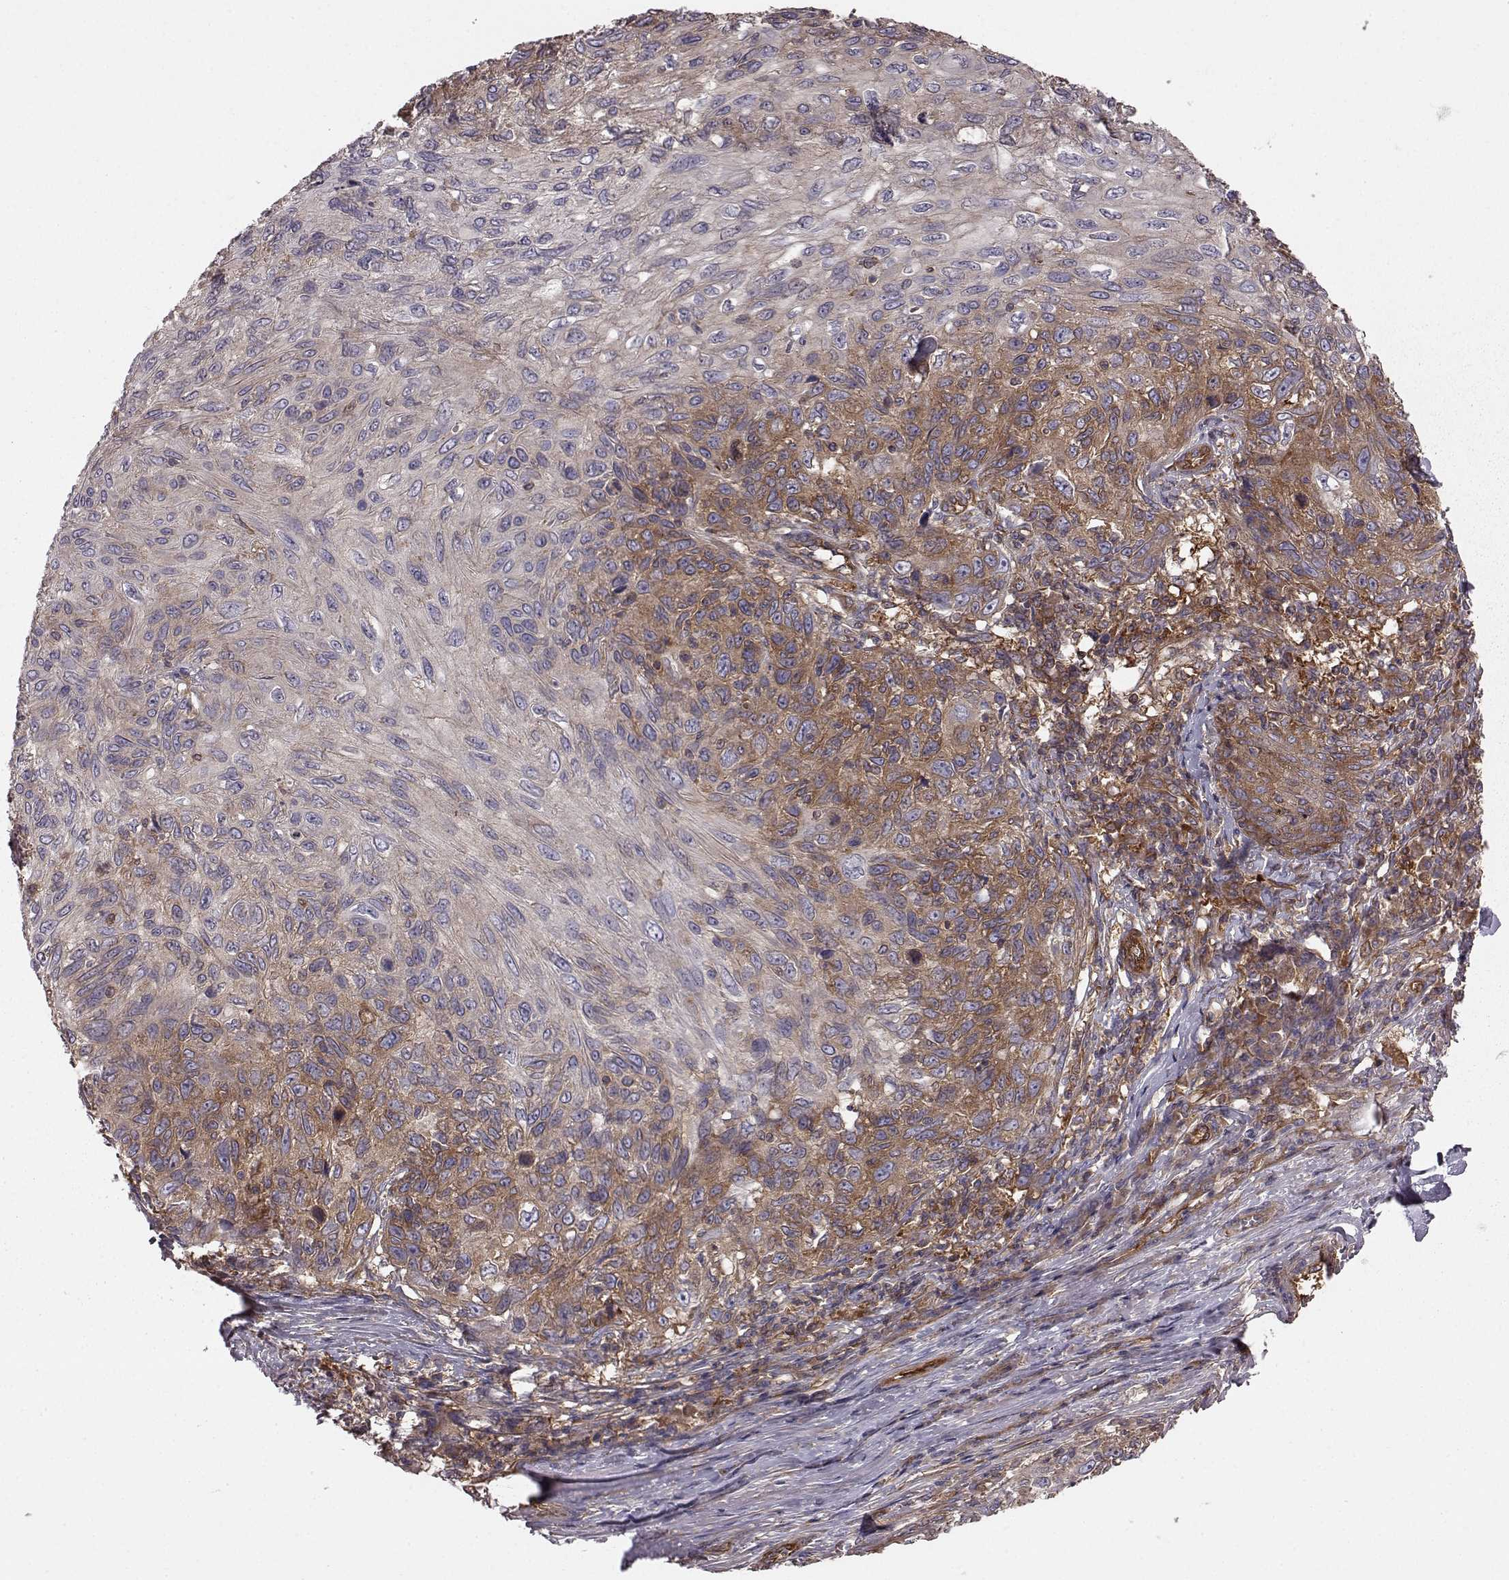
{"staining": {"intensity": "moderate", "quantity": ">75%", "location": "cytoplasmic/membranous"}, "tissue": "skin cancer", "cell_type": "Tumor cells", "image_type": "cancer", "snomed": [{"axis": "morphology", "description": "Squamous cell carcinoma, NOS"}, {"axis": "topography", "description": "Skin"}], "caption": "This is a histology image of immunohistochemistry staining of squamous cell carcinoma (skin), which shows moderate expression in the cytoplasmic/membranous of tumor cells.", "gene": "RABGAP1", "patient": {"sex": "male", "age": 92}}